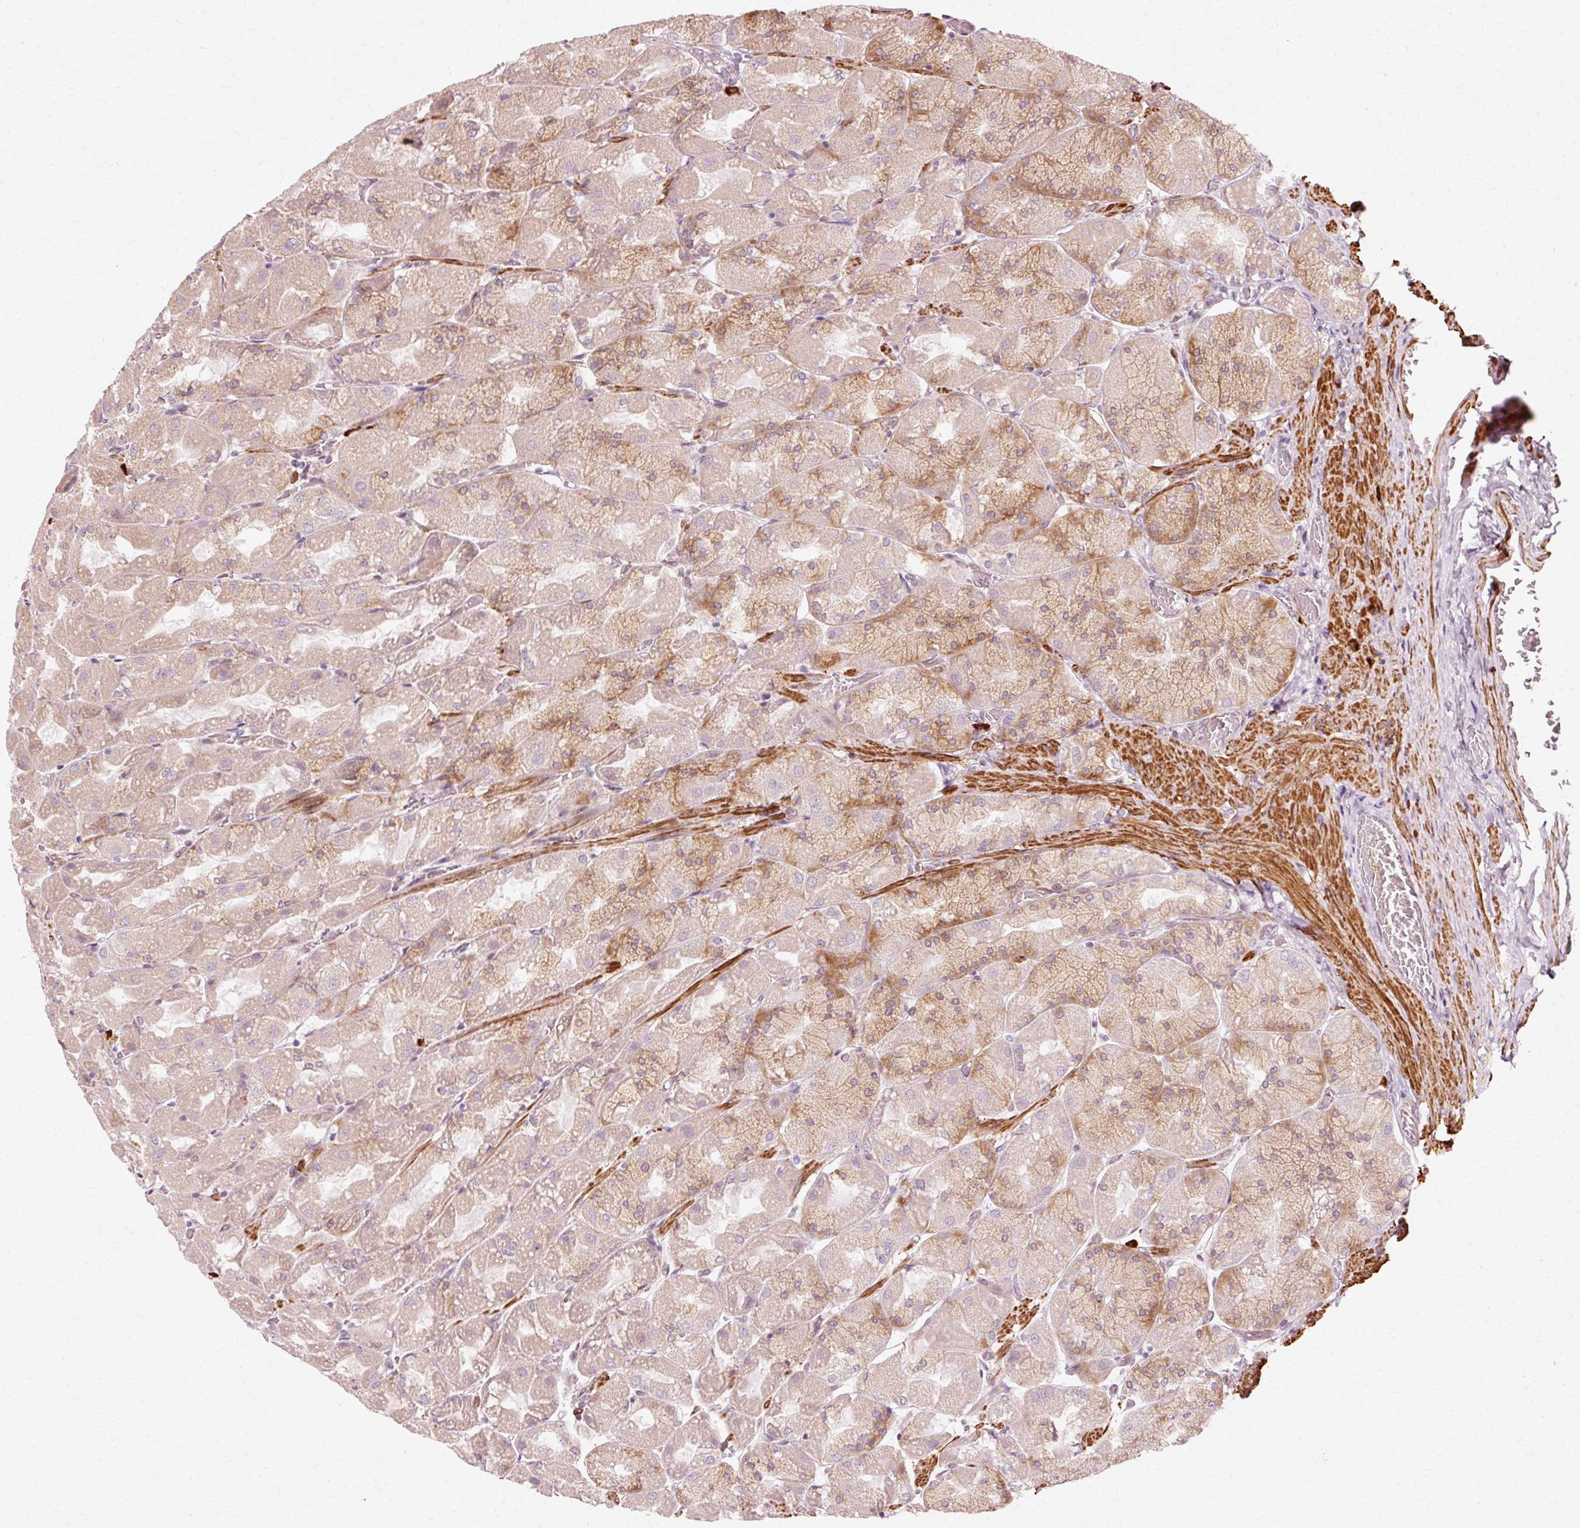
{"staining": {"intensity": "moderate", "quantity": "25%-75%", "location": "cytoplasmic/membranous"}, "tissue": "stomach", "cell_type": "Glandular cells", "image_type": "normal", "snomed": [{"axis": "morphology", "description": "Normal tissue, NOS"}, {"axis": "topography", "description": "Stomach"}], "caption": "IHC staining of unremarkable stomach, which reveals medium levels of moderate cytoplasmic/membranous positivity in approximately 25%-75% of glandular cells indicating moderate cytoplasmic/membranous protein expression. The staining was performed using DAB (3,3'-diaminobenzidine) (brown) for protein detection and nuclei were counterstained in hematoxylin (blue).", "gene": "RANBP2", "patient": {"sex": "female", "age": 61}}